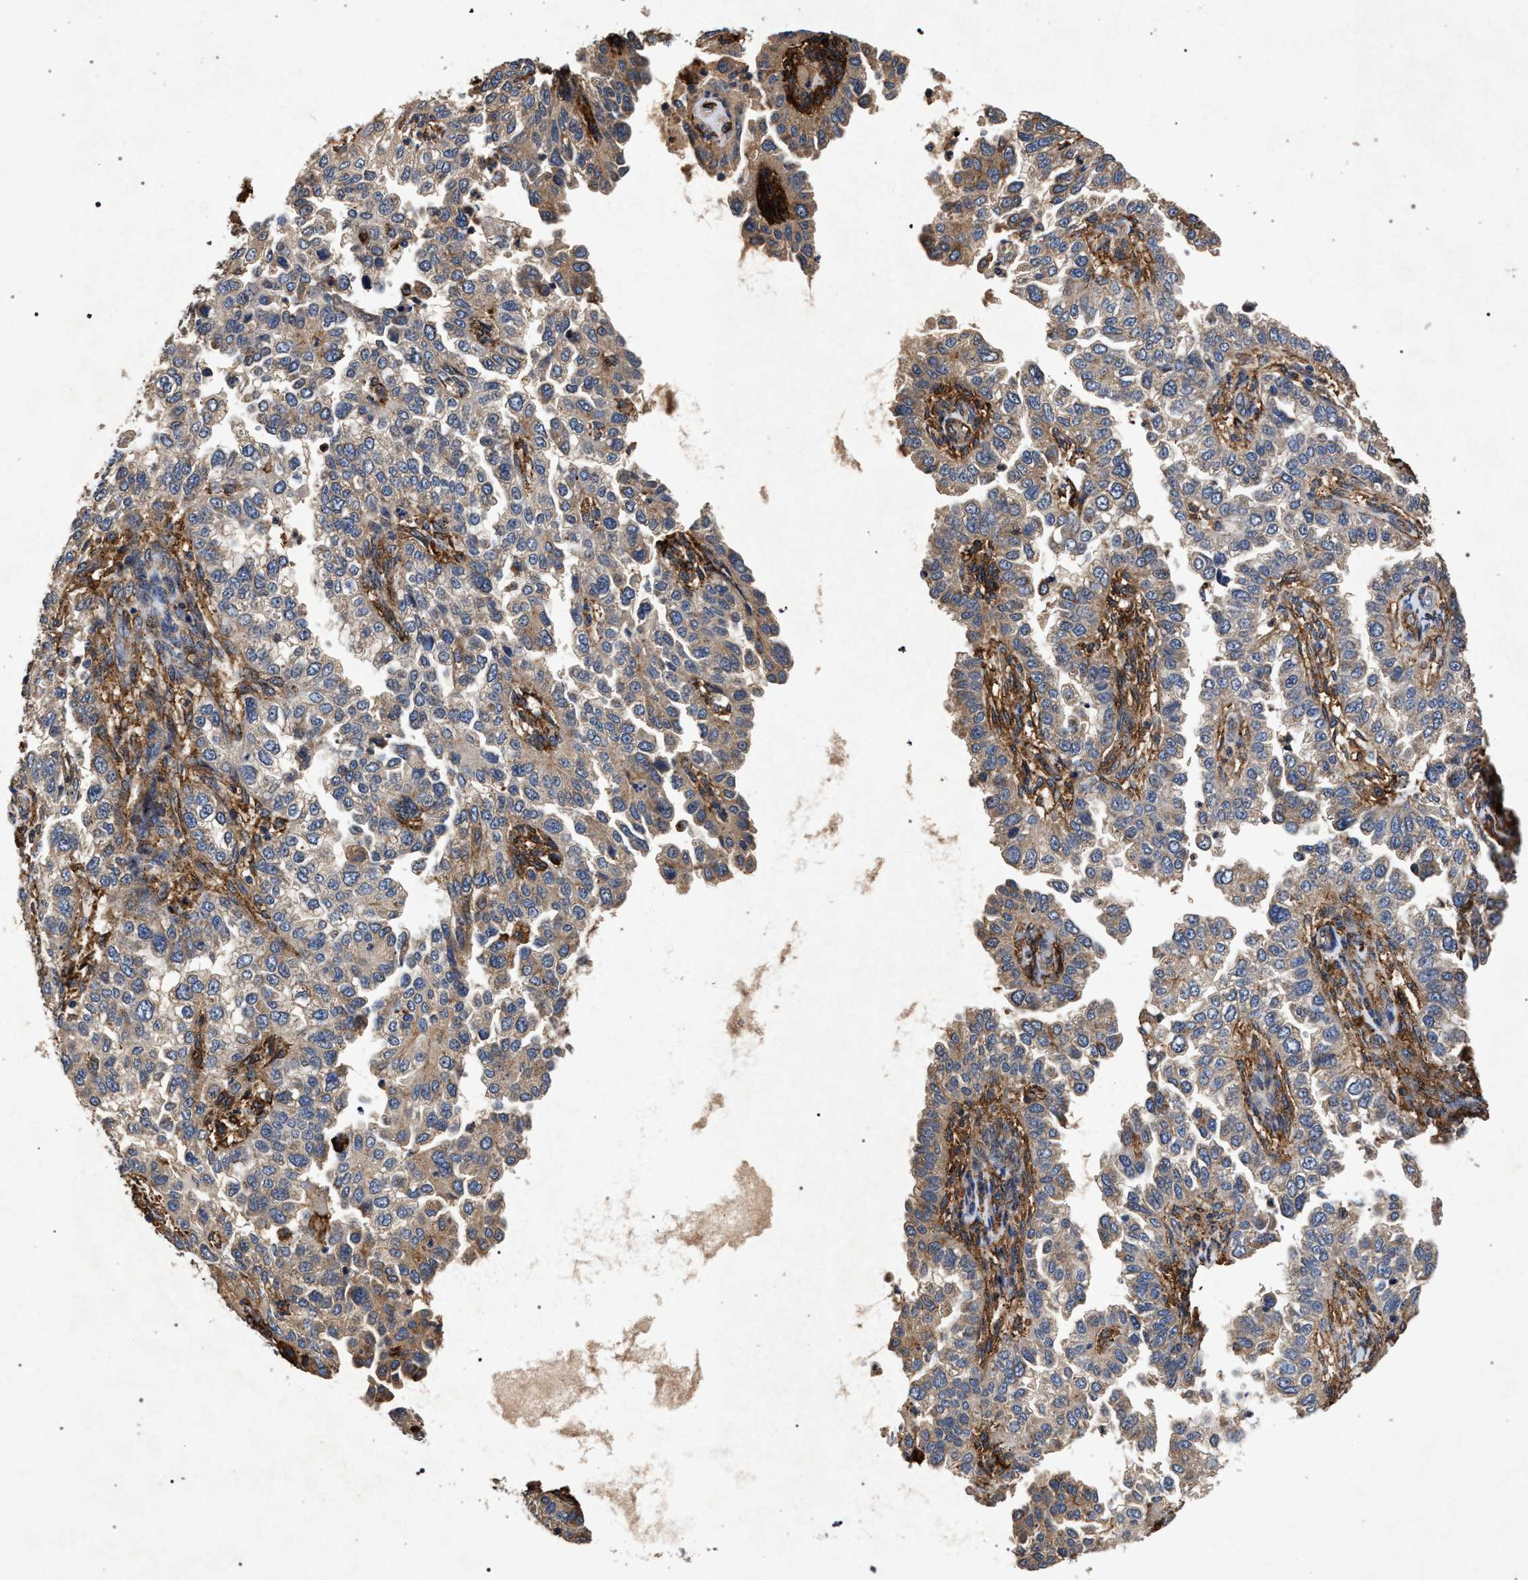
{"staining": {"intensity": "moderate", "quantity": "25%-75%", "location": "cytoplasmic/membranous"}, "tissue": "endometrial cancer", "cell_type": "Tumor cells", "image_type": "cancer", "snomed": [{"axis": "morphology", "description": "Adenocarcinoma, NOS"}, {"axis": "topography", "description": "Endometrium"}], "caption": "Protein staining of endometrial cancer tissue displays moderate cytoplasmic/membranous expression in approximately 25%-75% of tumor cells. The protein is stained brown, and the nuclei are stained in blue (DAB (3,3'-diaminobenzidine) IHC with brightfield microscopy, high magnification).", "gene": "MARCKS", "patient": {"sex": "female", "age": 85}}